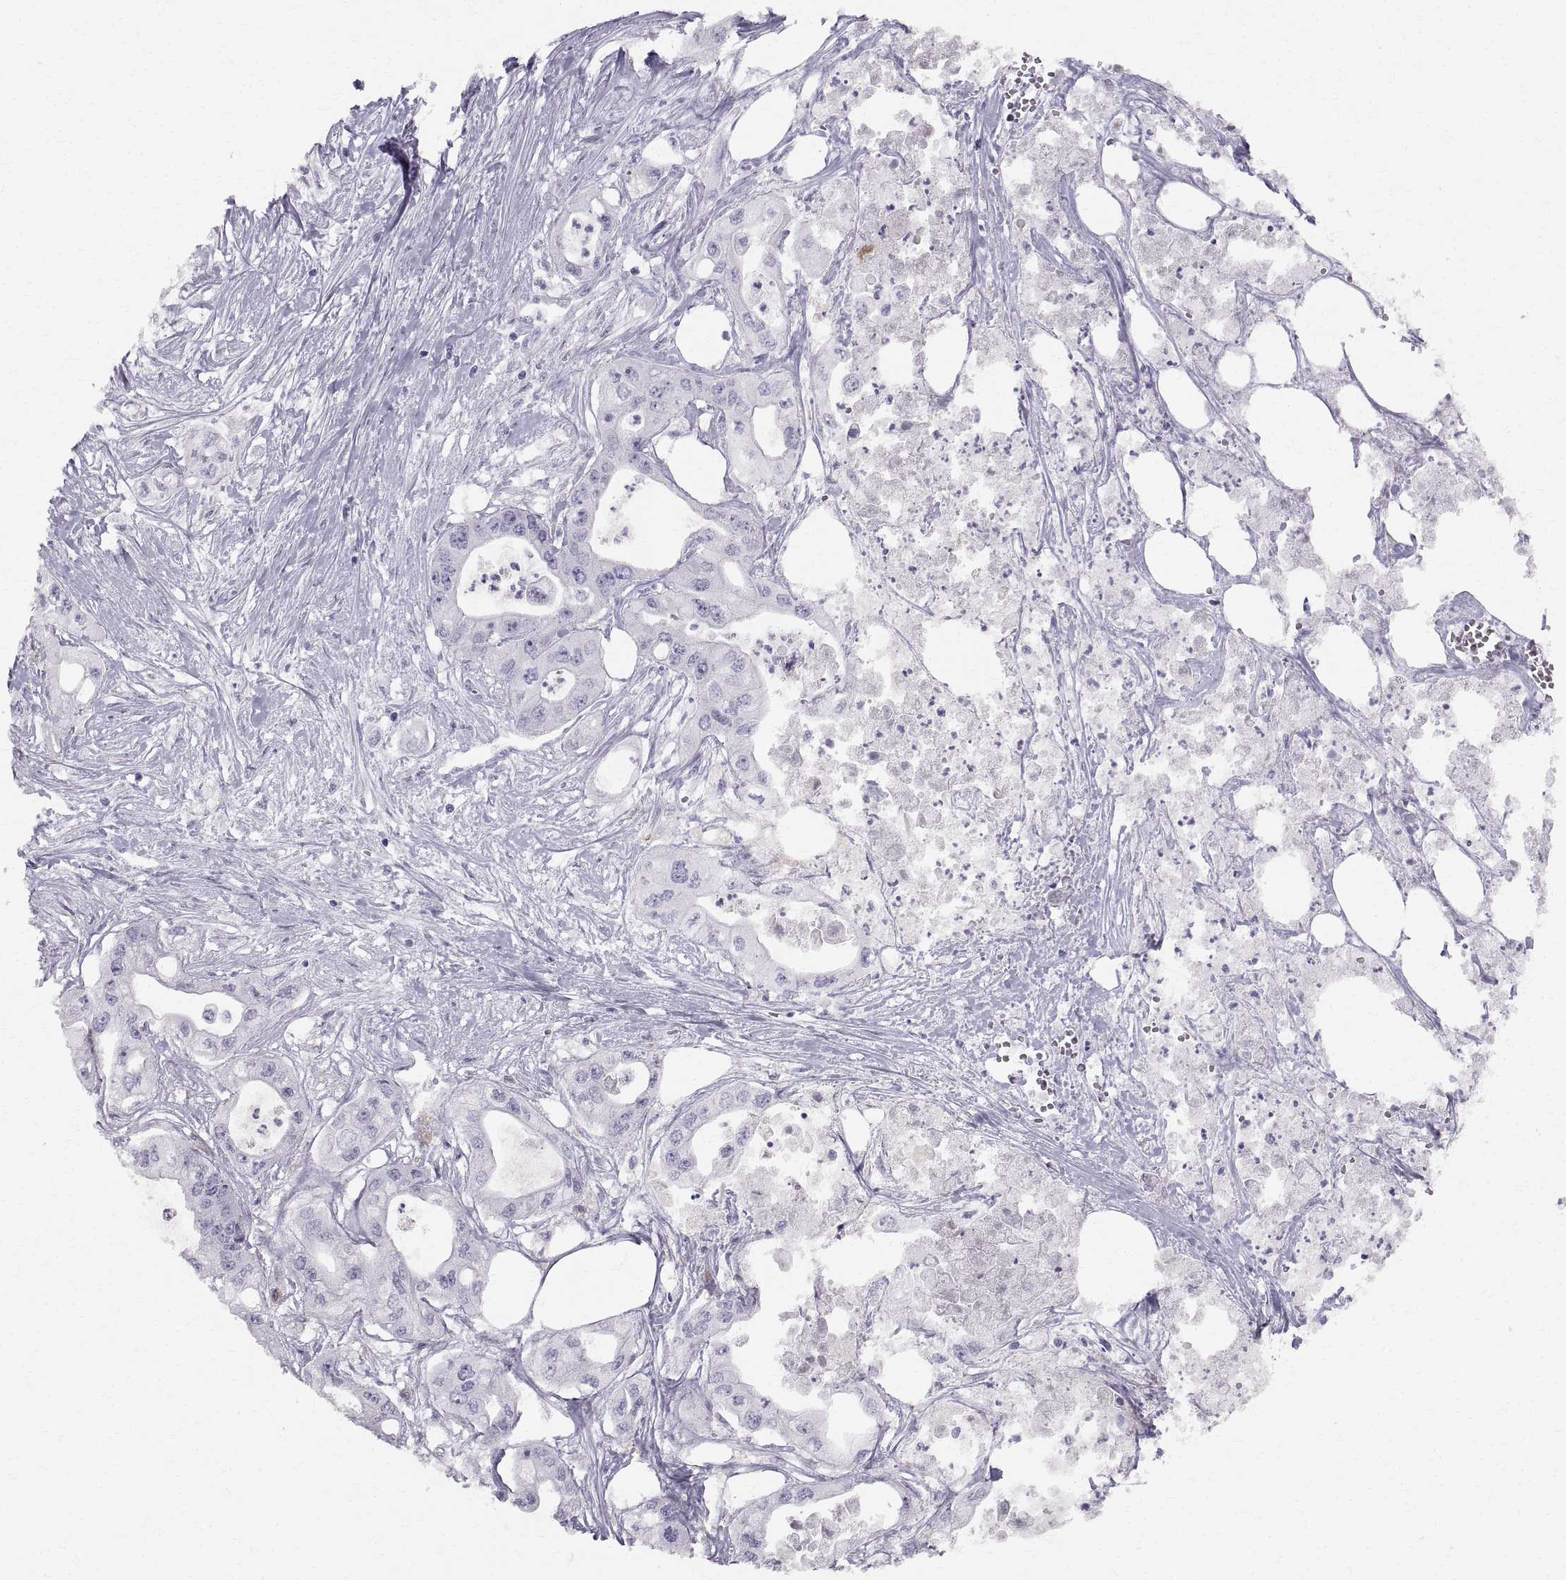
{"staining": {"intensity": "negative", "quantity": "none", "location": "none"}, "tissue": "pancreatic cancer", "cell_type": "Tumor cells", "image_type": "cancer", "snomed": [{"axis": "morphology", "description": "Adenocarcinoma, NOS"}, {"axis": "topography", "description": "Pancreas"}], "caption": "The IHC image has no significant staining in tumor cells of pancreatic cancer tissue. (Brightfield microscopy of DAB immunohistochemistry (IHC) at high magnification).", "gene": "SLC22A6", "patient": {"sex": "male", "age": 70}}